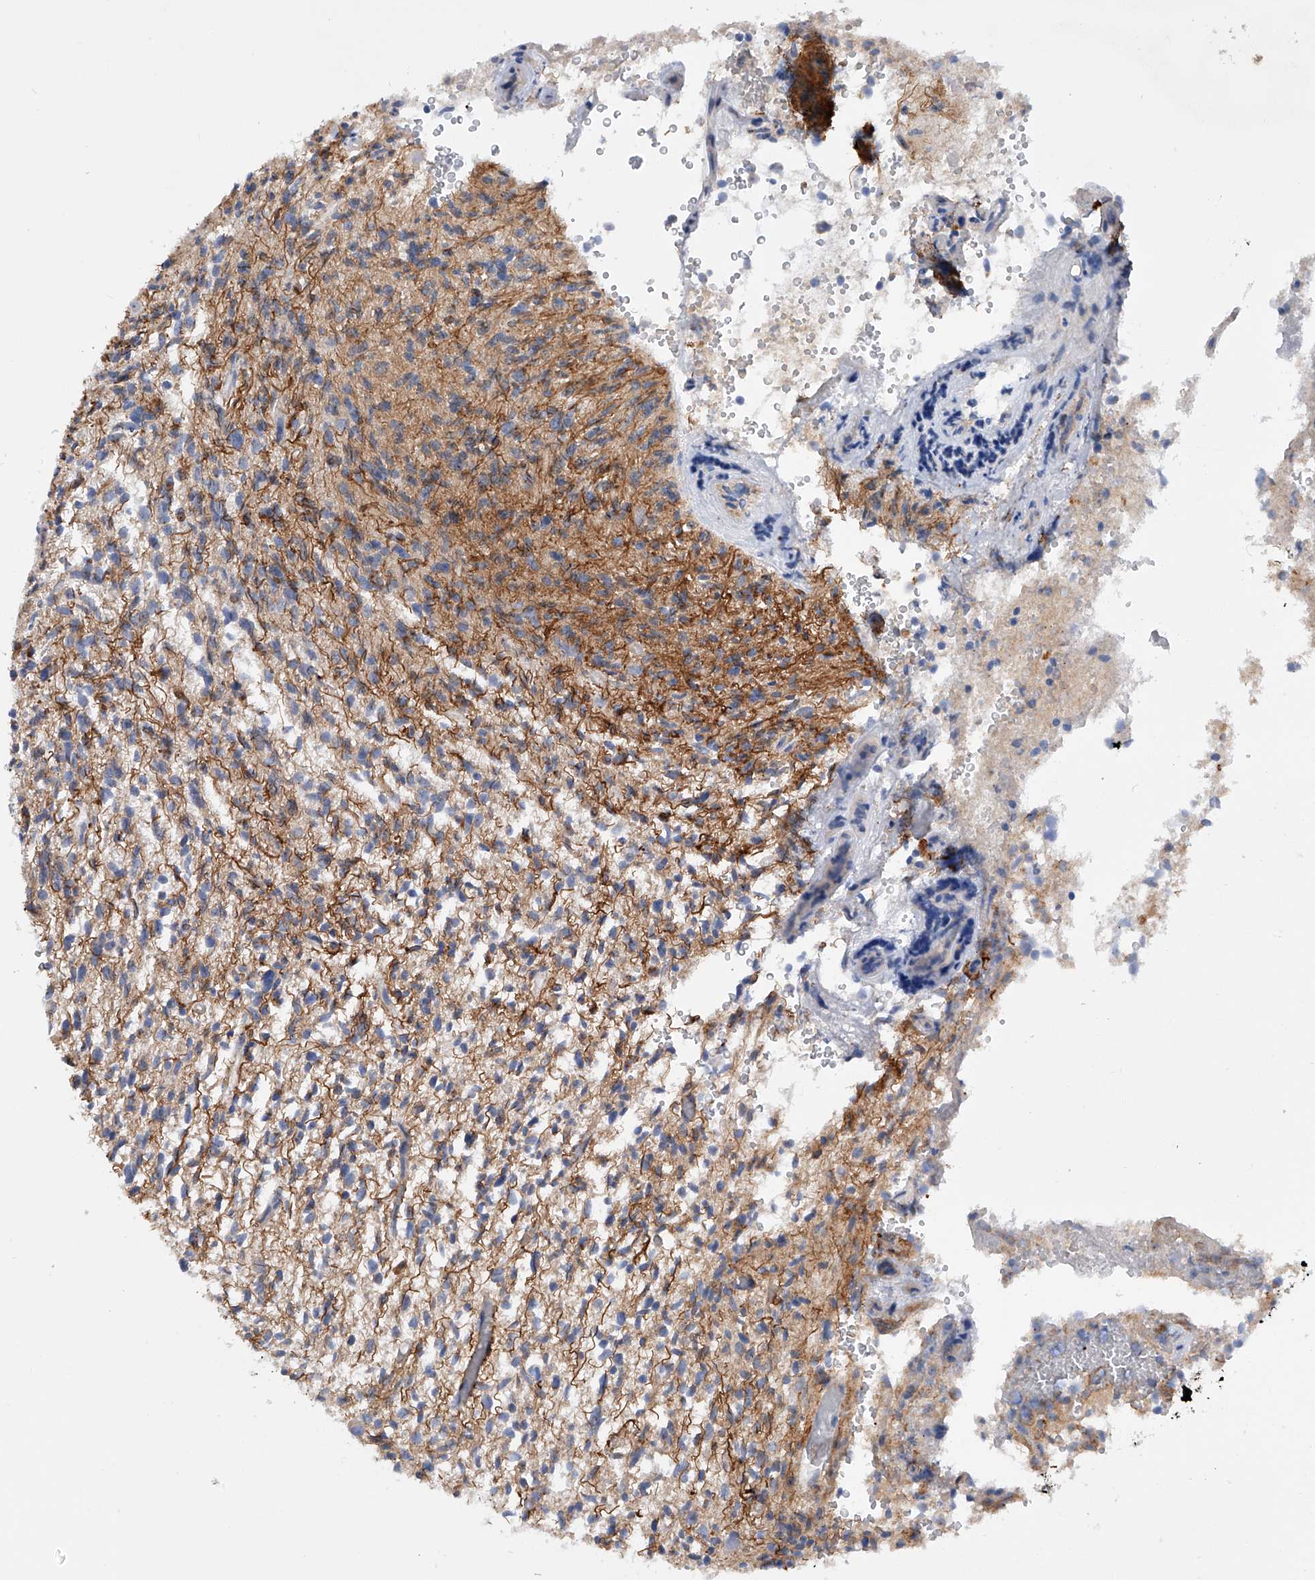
{"staining": {"intensity": "weak", "quantity": "<25%", "location": "cytoplasmic/membranous"}, "tissue": "glioma", "cell_type": "Tumor cells", "image_type": "cancer", "snomed": [{"axis": "morphology", "description": "Glioma, malignant, High grade"}, {"axis": "topography", "description": "Brain"}], "caption": "High power microscopy histopathology image of an immunohistochemistry (IHC) photomicrograph of glioma, revealing no significant positivity in tumor cells.", "gene": "MLYCD", "patient": {"sex": "female", "age": 57}}